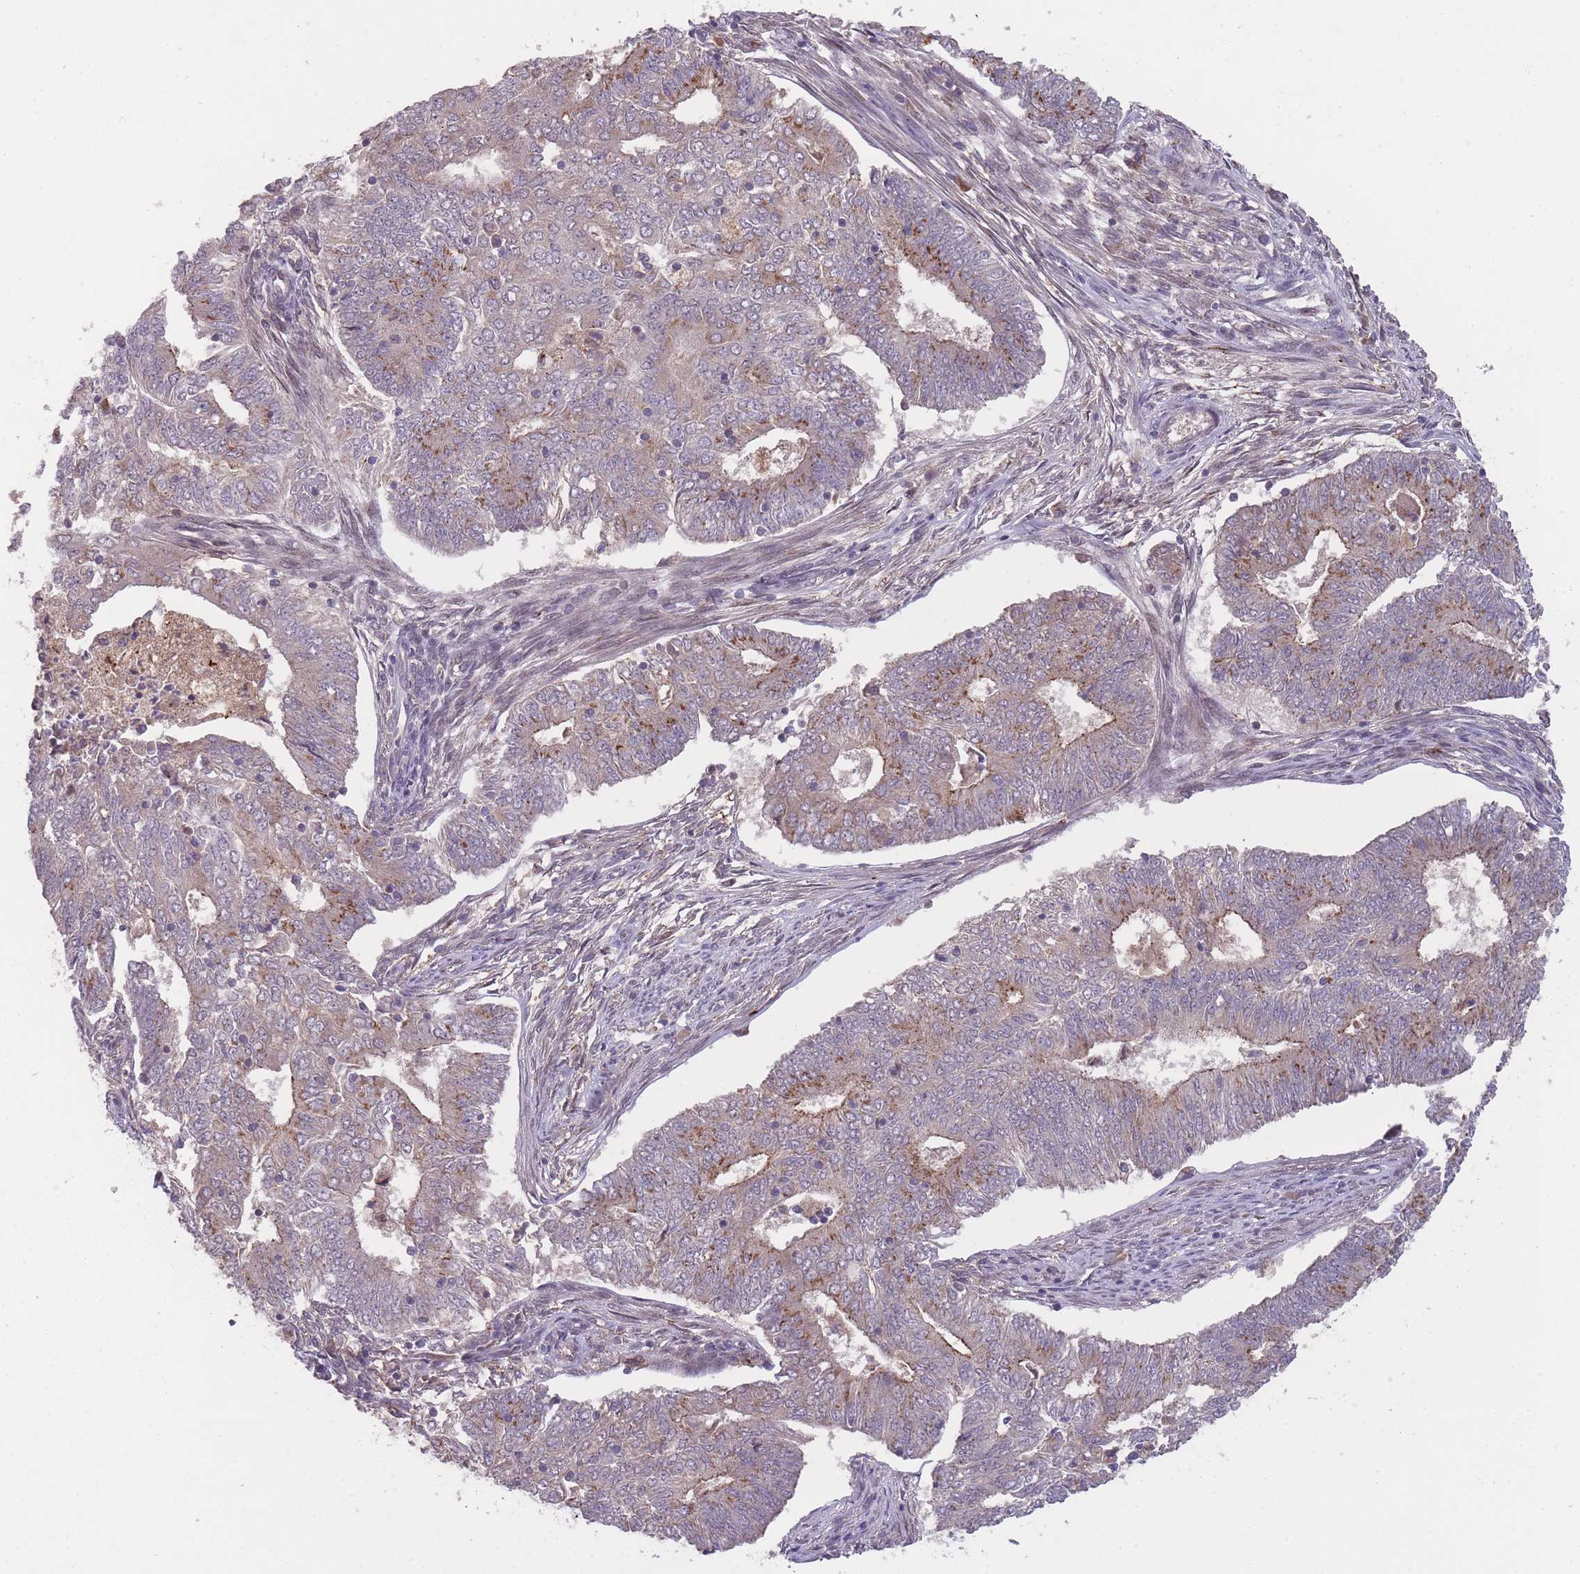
{"staining": {"intensity": "moderate", "quantity": "25%-75%", "location": "cytoplasmic/membranous"}, "tissue": "endometrial cancer", "cell_type": "Tumor cells", "image_type": "cancer", "snomed": [{"axis": "morphology", "description": "Adenocarcinoma, NOS"}, {"axis": "topography", "description": "Endometrium"}], "caption": "Immunohistochemistry image of adenocarcinoma (endometrial) stained for a protein (brown), which shows medium levels of moderate cytoplasmic/membranous positivity in approximately 25%-75% of tumor cells.", "gene": "SECTM1", "patient": {"sex": "female", "age": 62}}